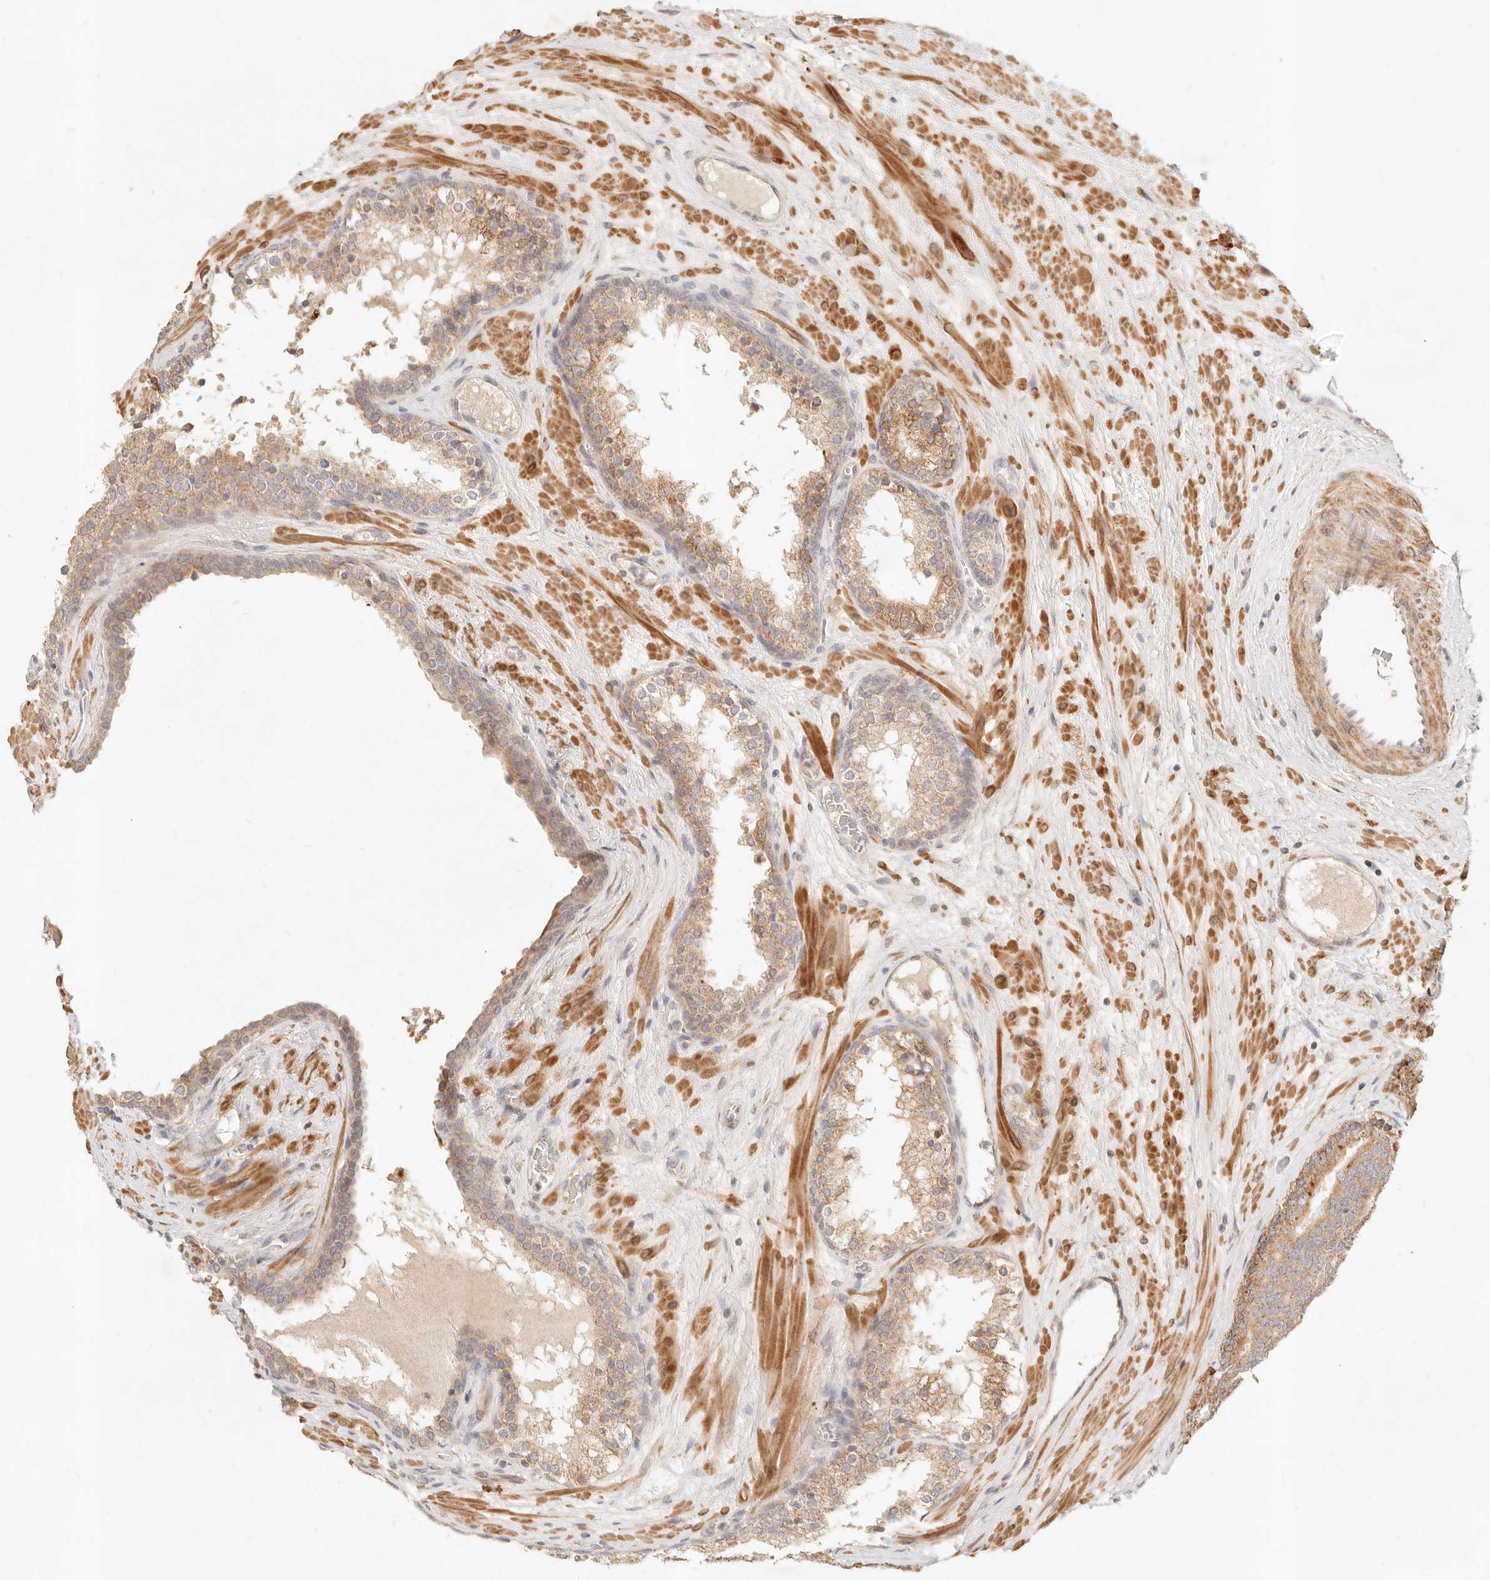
{"staining": {"intensity": "weak", "quantity": ">75%", "location": "cytoplasmic/membranous"}, "tissue": "prostate cancer", "cell_type": "Tumor cells", "image_type": "cancer", "snomed": [{"axis": "morphology", "description": "Adenocarcinoma, High grade"}, {"axis": "topography", "description": "Prostate"}], "caption": "A brown stain shows weak cytoplasmic/membranous staining of a protein in prostate cancer tumor cells.", "gene": "RUBCNL", "patient": {"sex": "male", "age": 56}}